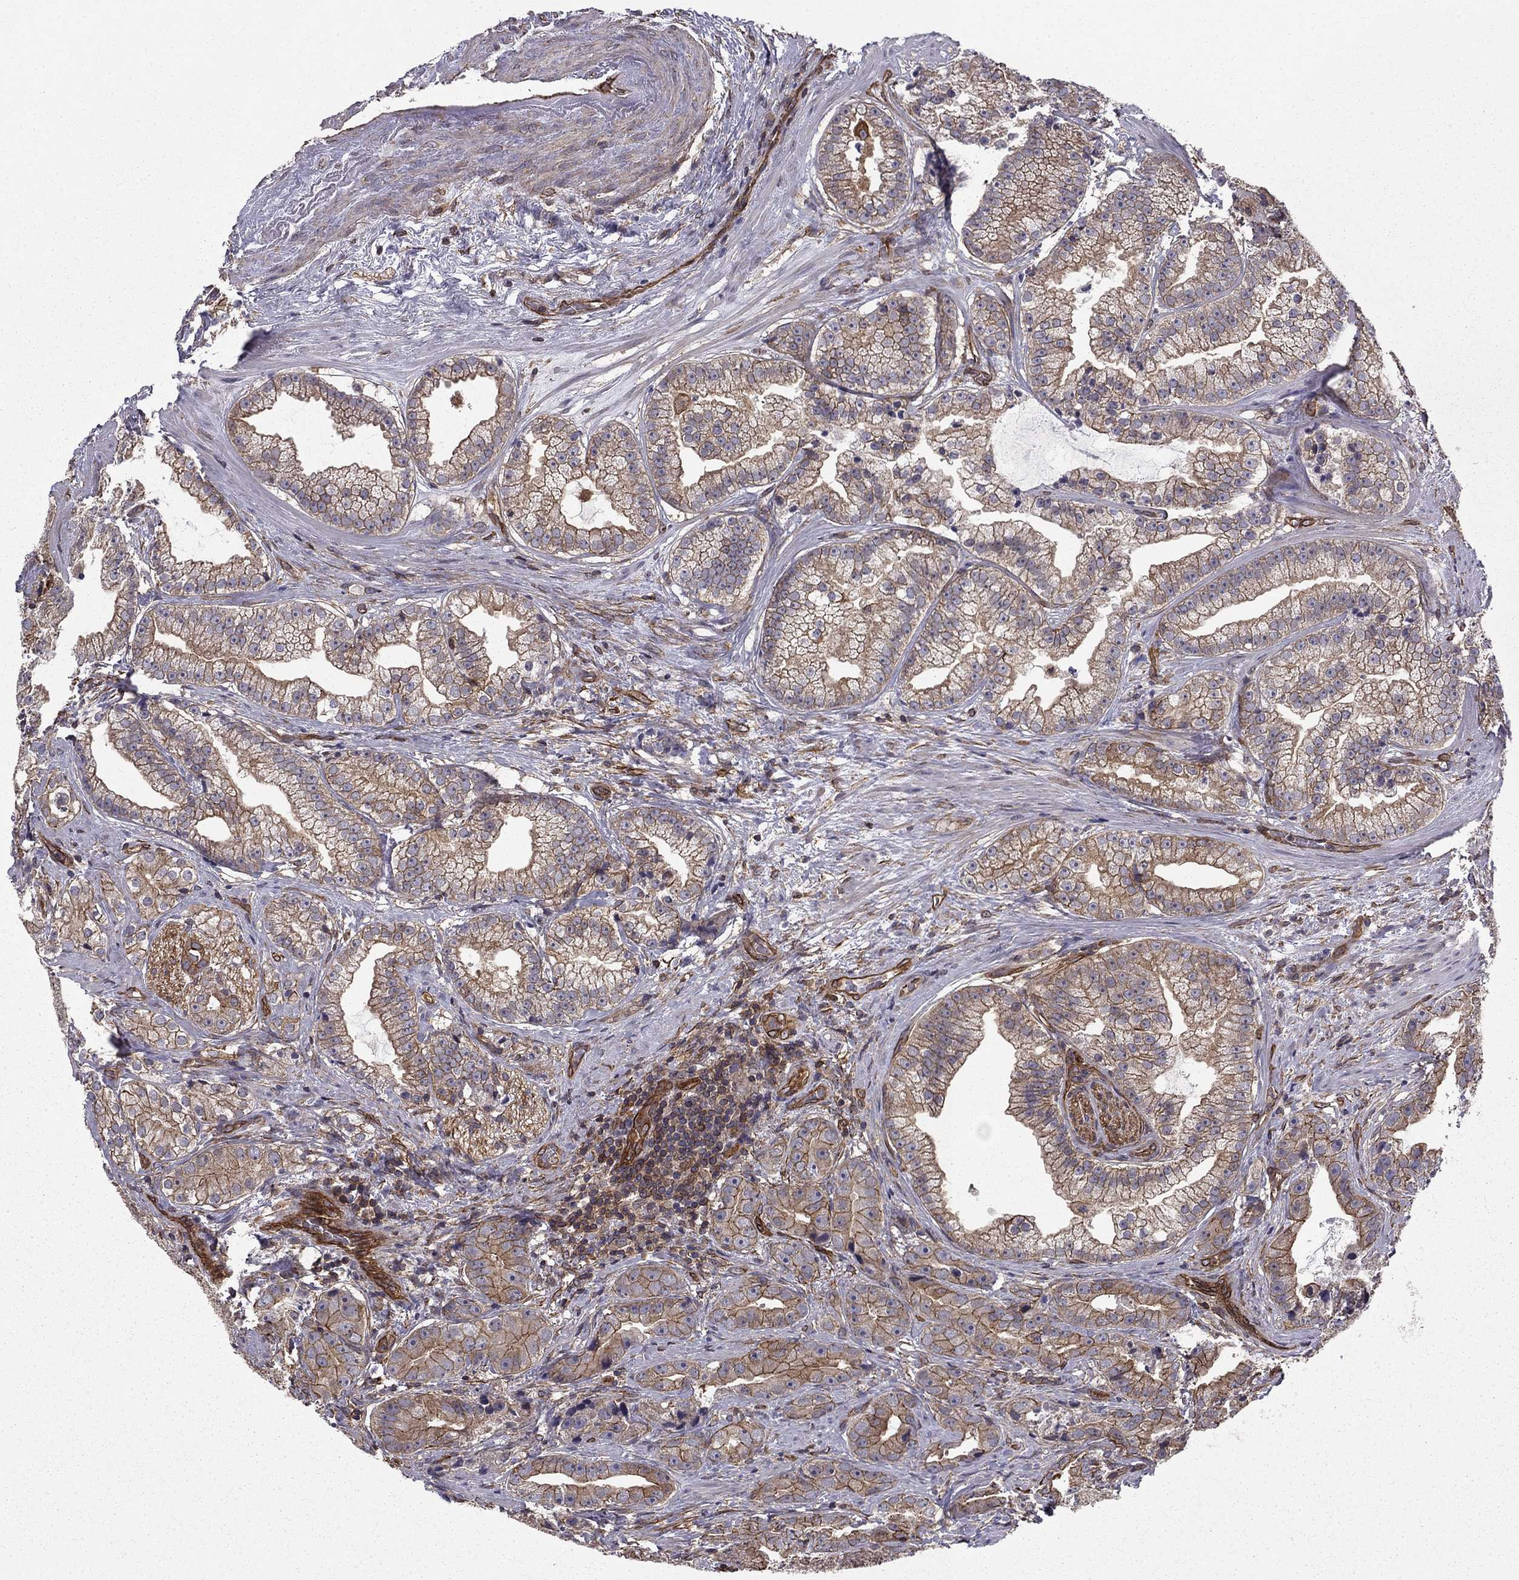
{"staining": {"intensity": "strong", "quantity": "25%-75%", "location": "cytoplasmic/membranous"}, "tissue": "prostate cancer", "cell_type": "Tumor cells", "image_type": "cancer", "snomed": [{"axis": "morphology", "description": "Adenocarcinoma, NOS"}, {"axis": "morphology", "description": "Adenocarcinoma, High grade"}, {"axis": "topography", "description": "Prostate"}], "caption": "Immunohistochemistry (IHC) image of adenocarcinoma (prostate) stained for a protein (brown), which reveals high levels of strong cytoplasmic/membranous positivity in approximately 25%-75% of tumor cells.", "gene": "SHMT1", "patient": {"sex": "male", "age": 64}}